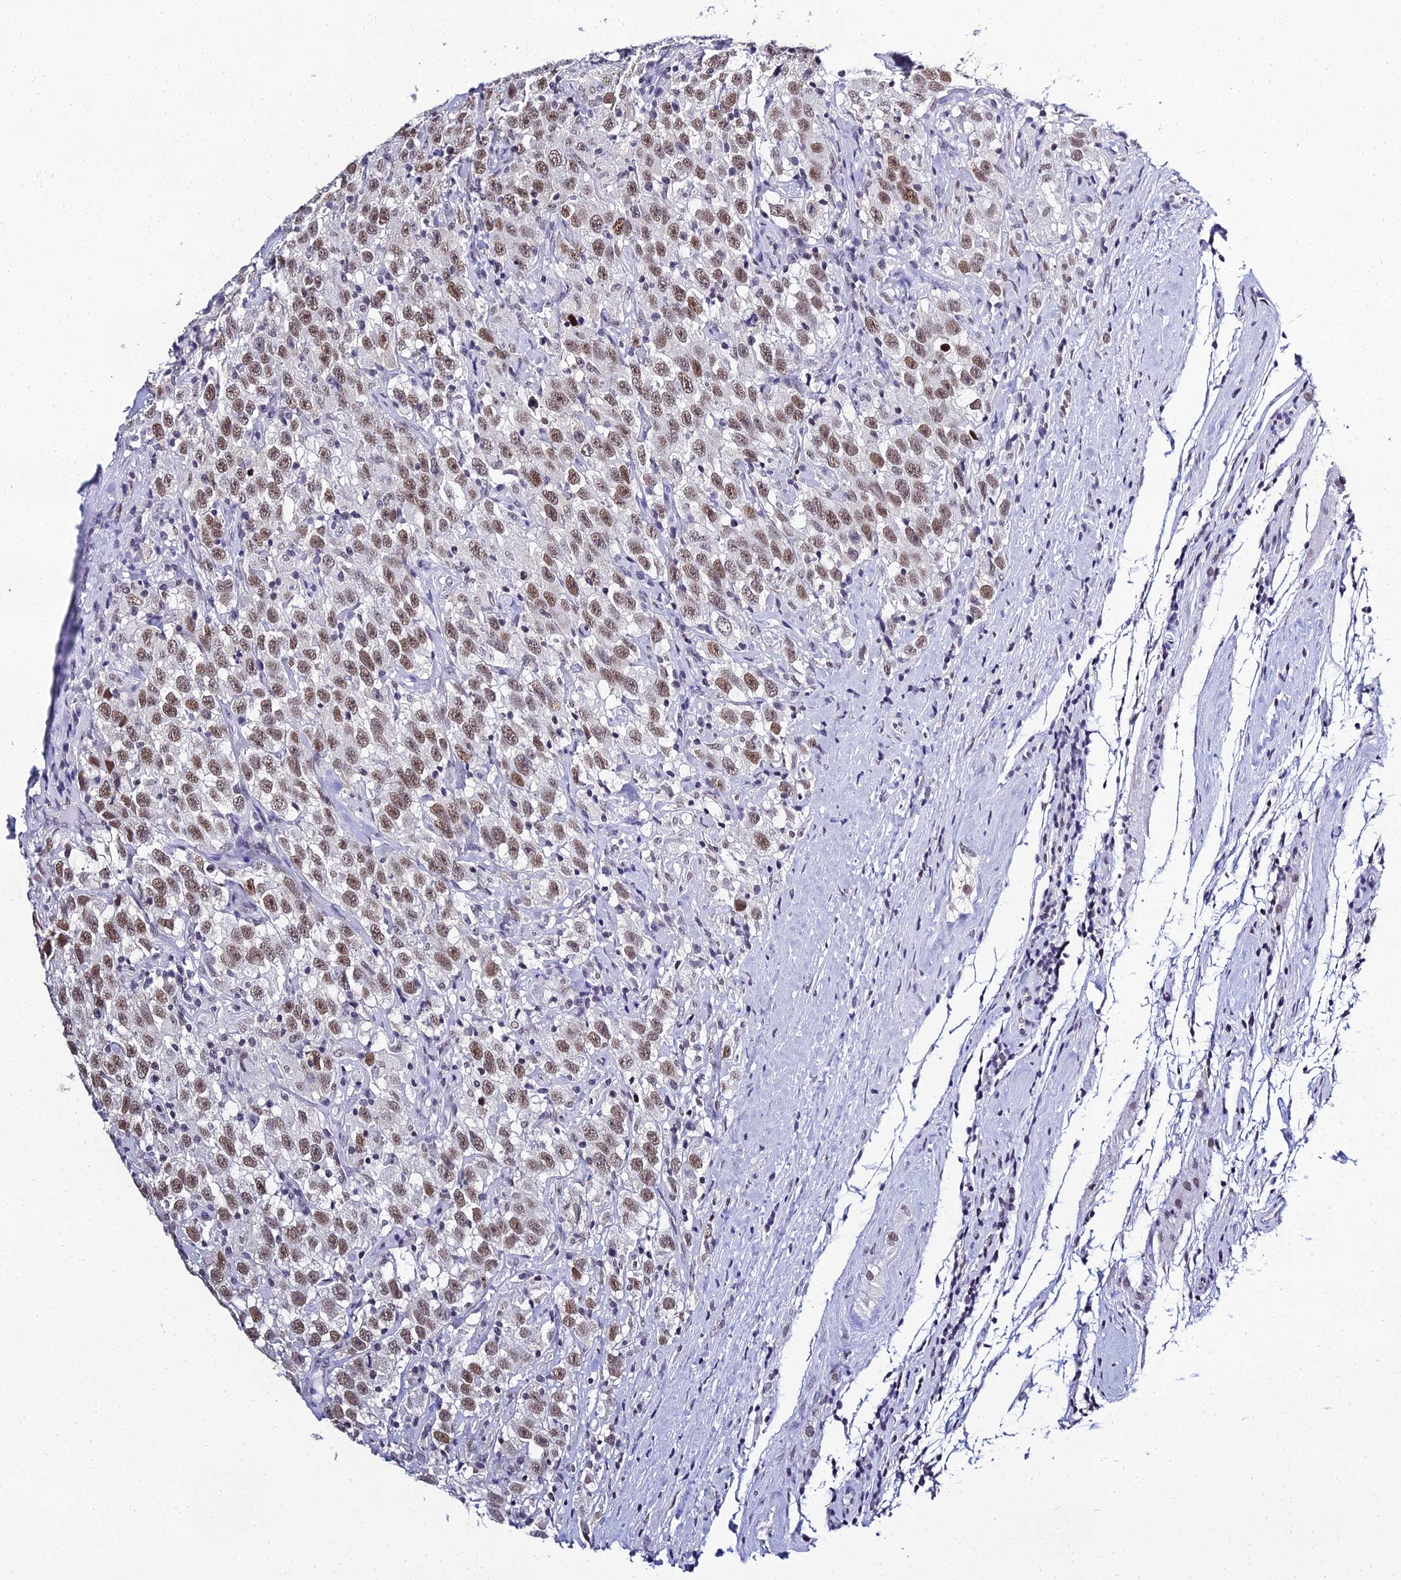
{"staining": {"intensity": "moderate", "quantity": ">75%", "location": "nuclear"}, "tissue": "testis cancer", "cell_type": "Tumor cells", "image_type": "cancer", "snomed": [{"axis": "morphology", "description": "Seminoma, NOS"}, {"axis": "topography", "description": "Testis"}], "caption": "Testis cancer stained with a brown dye displays moderate nuclear positive positivity in approximately >75% of tumor cells.", "gene": "PPP4R2", "patient": {"sex": "male", "age": 41}}